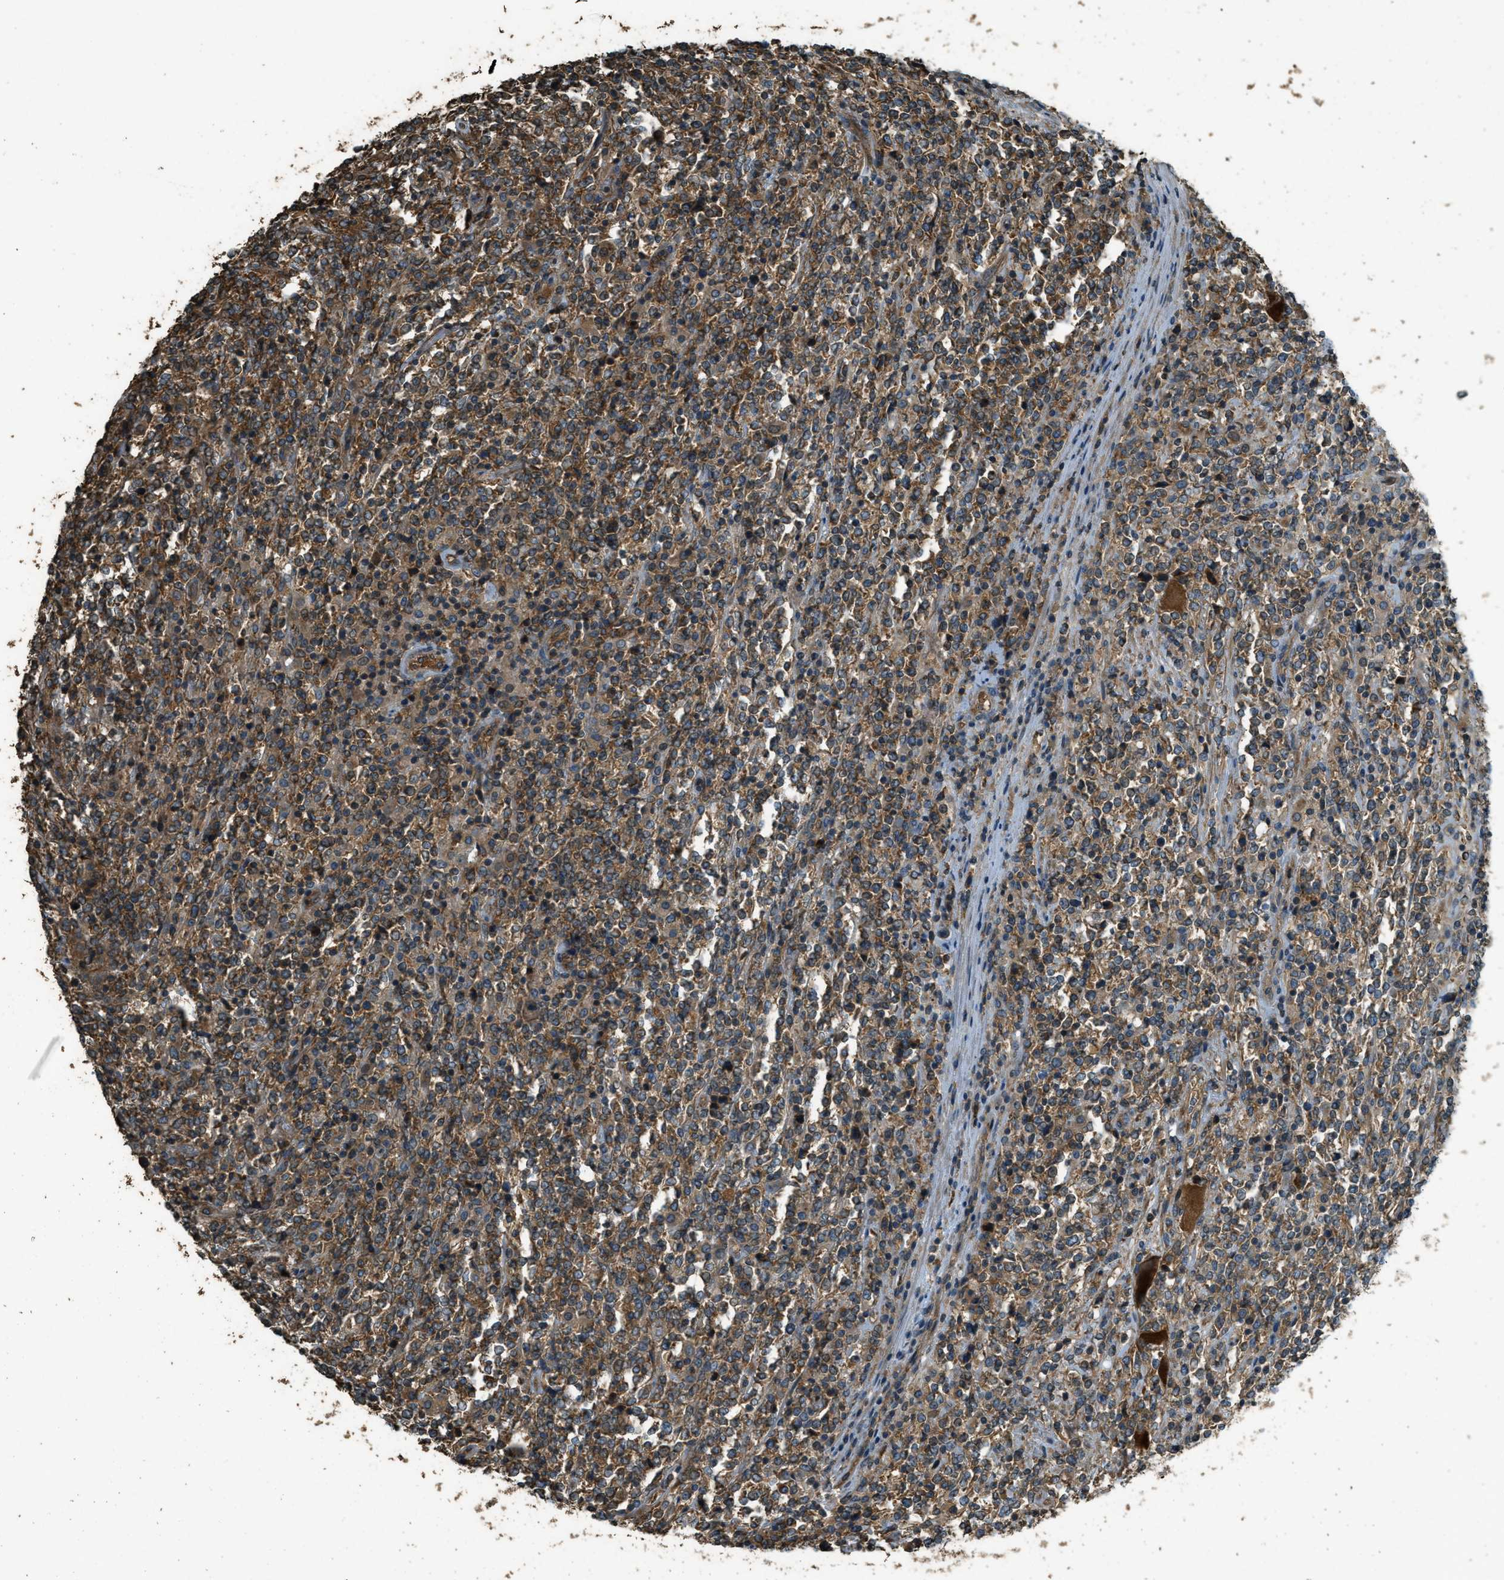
{"staining": {"intensity": "moderate", "quantity": ">75%", "location": "cytoplasmic/membranous"}, "tissue": "lymphoma", "cell_type": "Tumor cells", "image_type": "cancer", "snomed": [{"axis": "morphology", "description": "Malignant lymphoma, non-Hodgkin's type, High grade"}, {"axis": "topography", "description": "Soft tissue"}], "caption": "High-grade malignant lymphoma, non-Hodgkin's type stained for a protein (brown) reveals moderate cytoplasmic/membranous positive staining in about >75% of tumor cells.", "gene": "MARS1", "patient": {"sex": "male", "age": 18}}